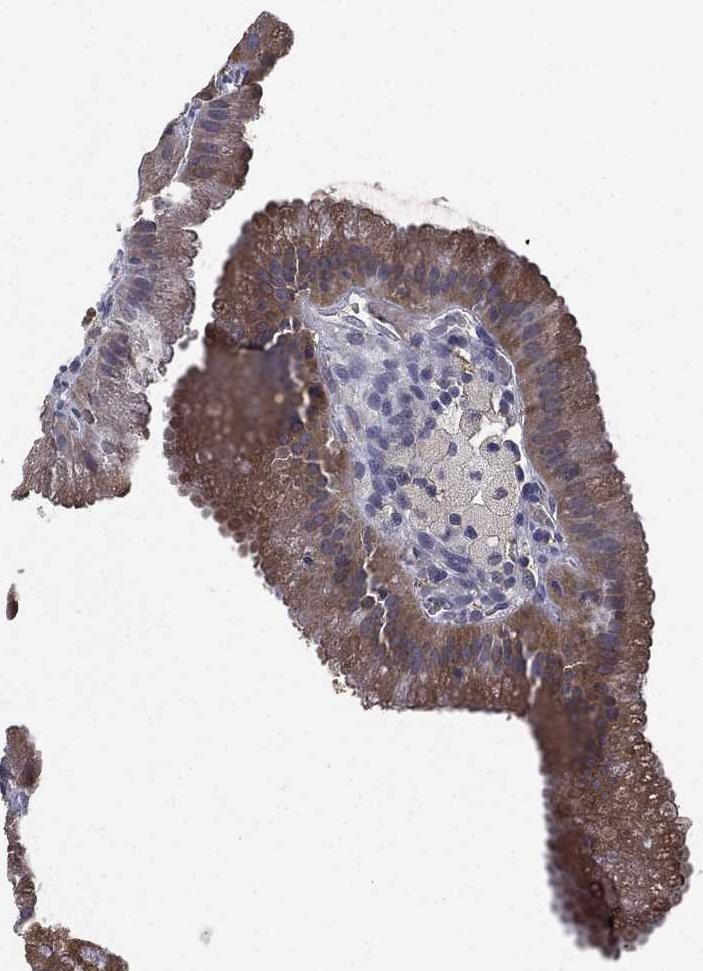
{"staining": {"intensity": "moderate", "quantity": "25%-75%", "location": "cytoplasmic/membranous"}, "tissue": "gallbladder", "cell_type": "Glandular cells", "image_type": "normal", "snomed": [{"axis": "morphology", "description": "Normal tissue, NOS"}, {"axis": "topography", "description": "Gallbladder"}], "caption": "Moderate cytoplasmic/membranous staining is identified in approximately 25%-75% of glandular cells in normal gallbladder.", "gene": "ALDH7A1", "patient": {"sex": "male", "age": 67}}